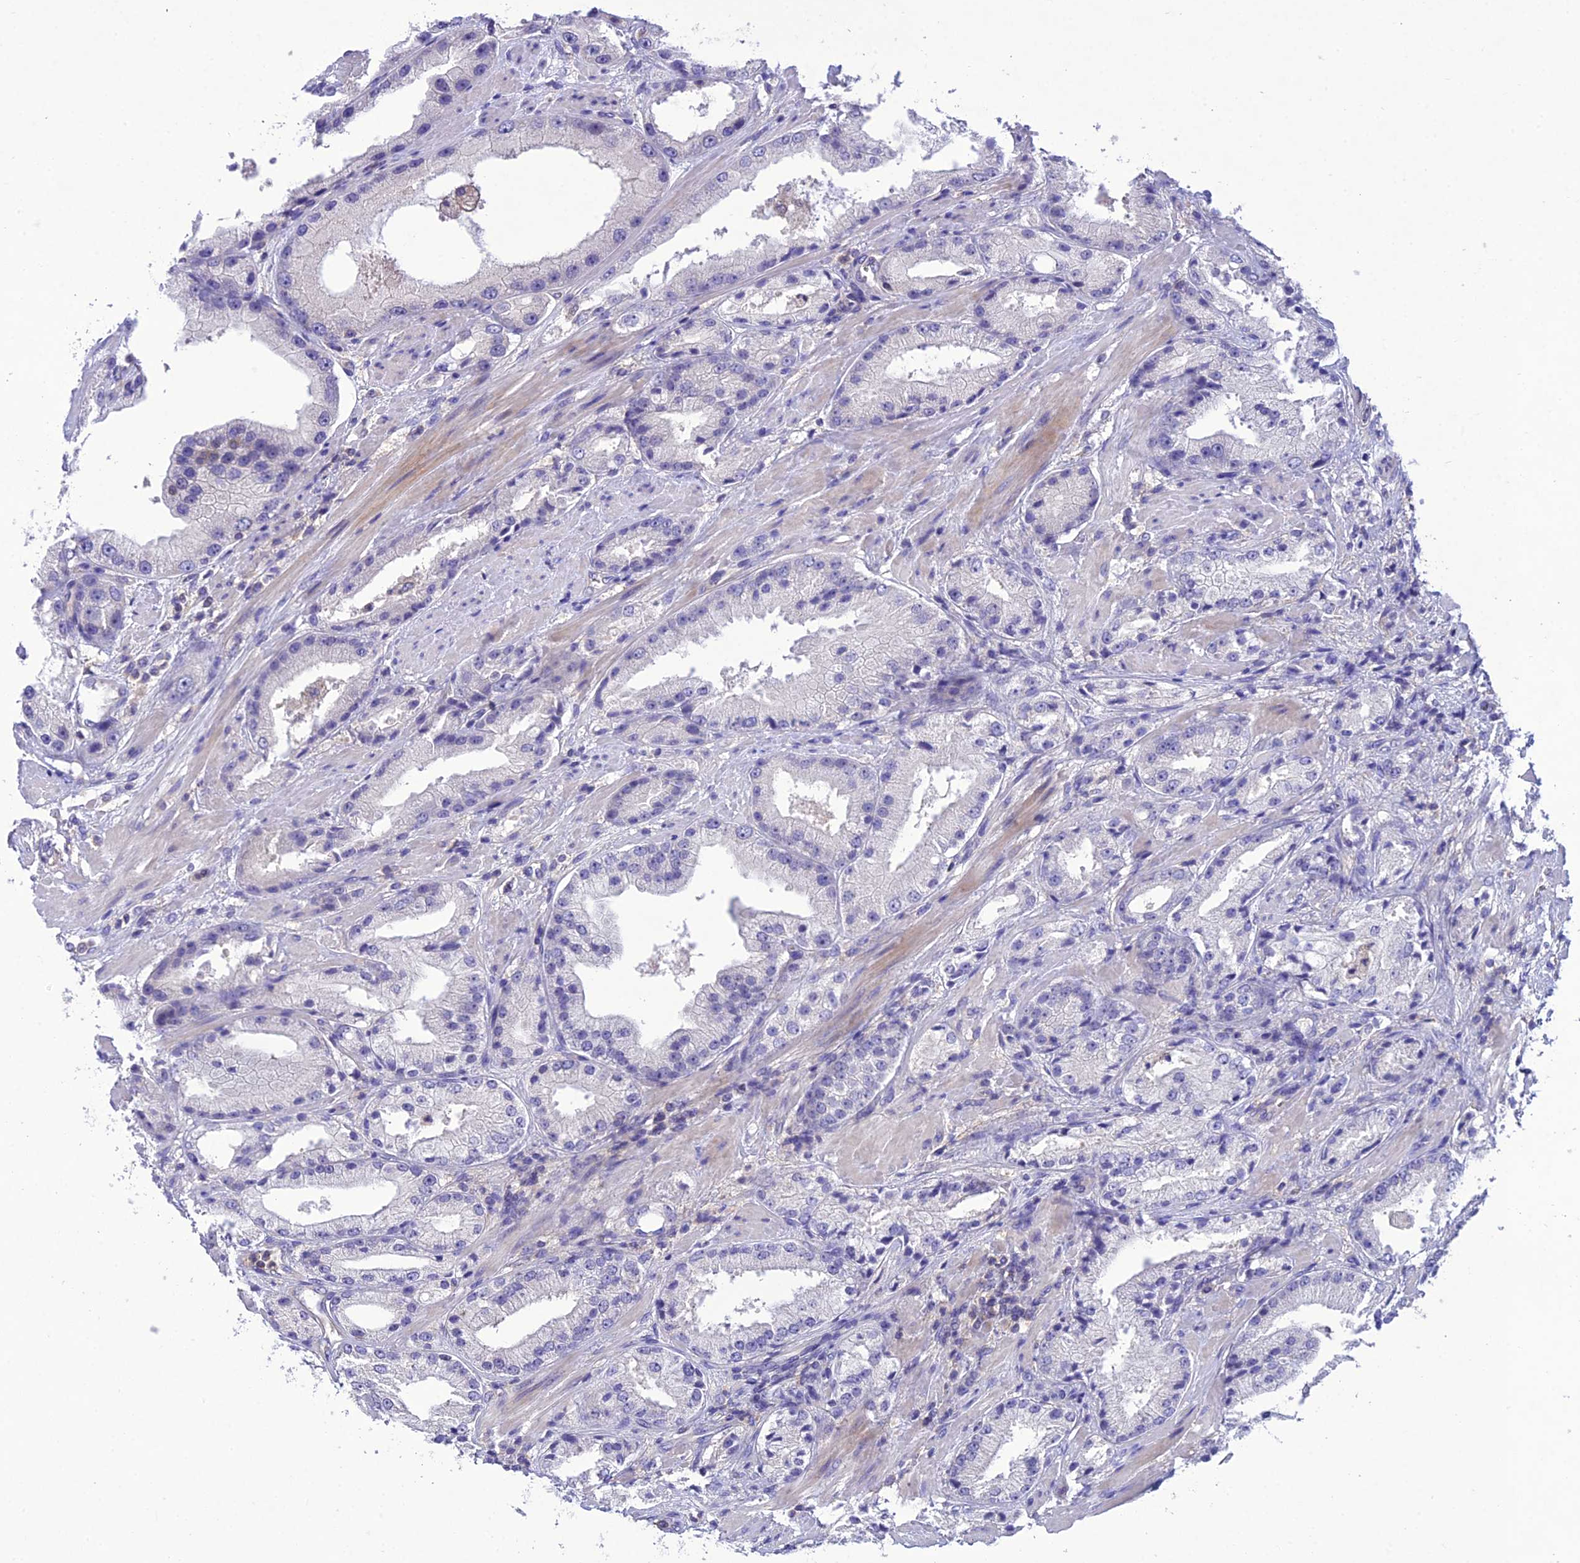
{"staining": {"intensity": "negative", "quantity": "none", "location": "none"}, "tissue": "prostate cancer", "cell_type": "Tumor cells", "image_type": "cancer", "snomed": [{"axis": "morphology", "description": "Adenocarcinoma, Low grade"}, {"axis": "topography", "description": "Prostate"}], "caption": "DAB immunohistochemical staining of prostate cancer (adenocarcinoma (low-grade)) reveals no significant staining in tumor cells.", "gene": "SNX24", "patient": {"sex": "male", "age": 67}}